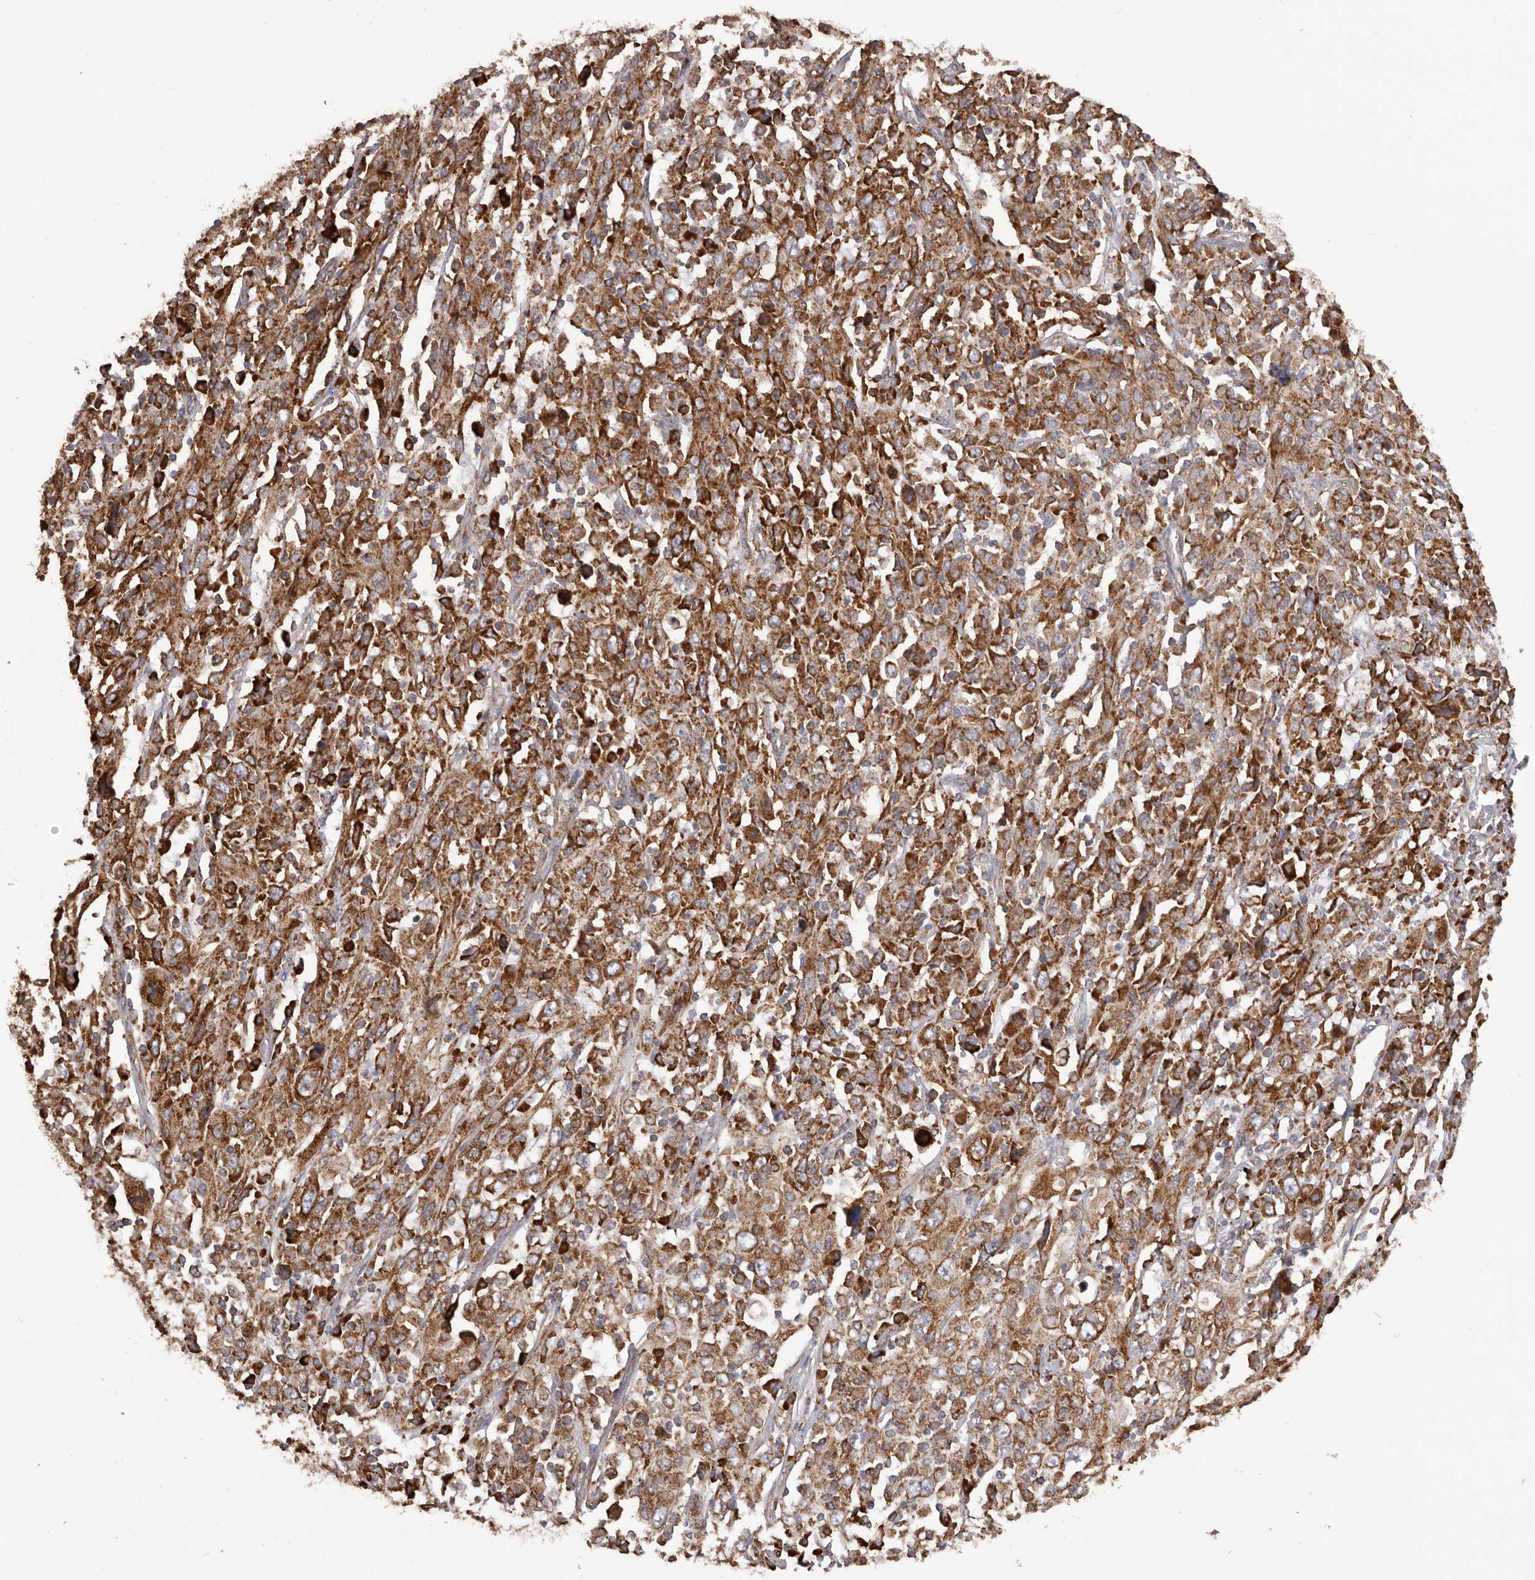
{"staining": {"intensity": "moderate", "quantity": ">75%", "location": "cytoplasmic/membranous"}, "tissue": "cervical cancer", "cell_type": "Tumor cells", "image_type": "cancer", "snomed": [{"axis": "morphology", "description": "Squamous cell carcinoma, NOS"}, {"axis": "topography", "description": "Cervix"}], "caption": "This is an image of immunohistochemistry (IHC) staining of cervical cancer, which shows moderate expression in the cytoplasmic/membranous of tumor cells.", "gene": "QRSL1", "patient": {"sex": "female", "age": 46}}